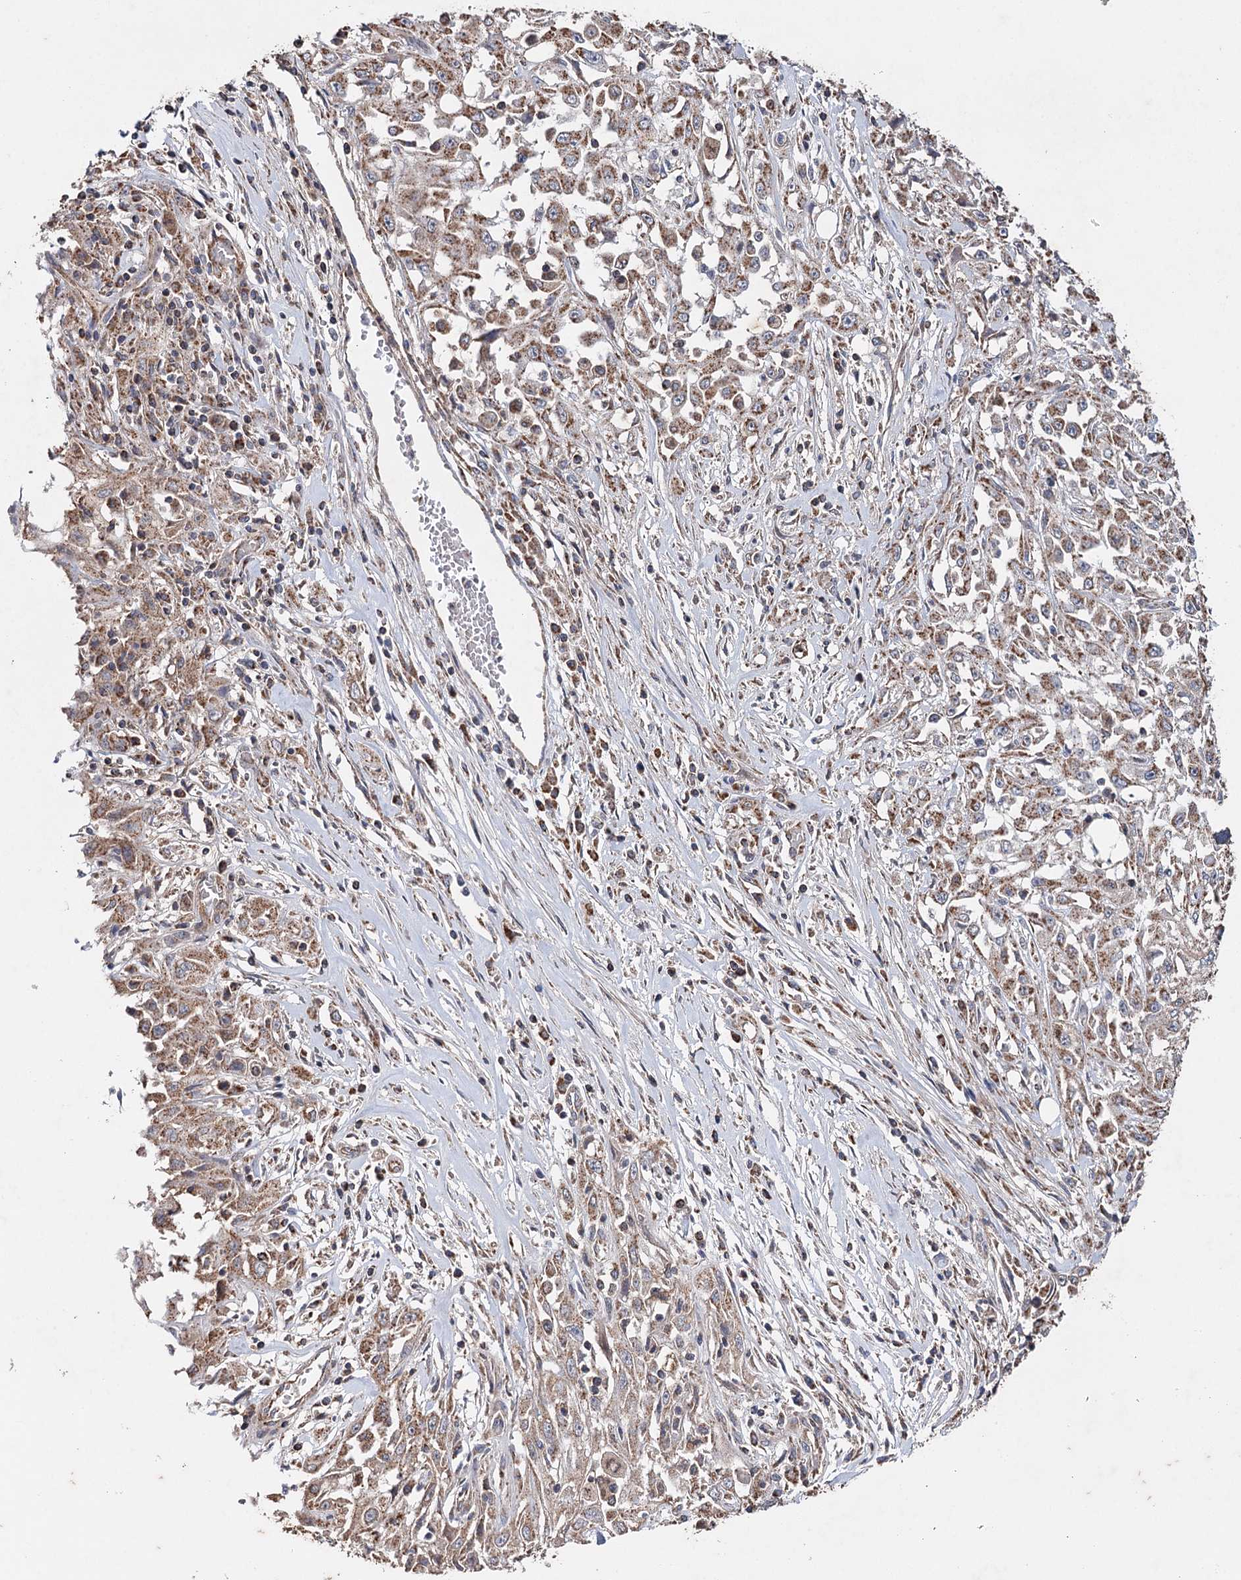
{"staining": {"intensity": "moderate", "quantity": ">75%", "location": "cytoplasmic/membranous"}, "tissue": "skin cancer", "cell_type": "Tumor cells", "image_type": "cancer", "snomed": [{"axis": "morphology", "description": "Squamous cell carcinoma, NOS"}, {"axis": "morphology", "description": "Squamous cell carcinoma, metastatic, NOS"}, {"axis": "topography", "description": "Skin"}, {"axis": "topography", "description": "Lymph node"}], "caption": "This histopathology image demonstrates IHC staining of skin squamous cell carcinoma, with medium moderate cytoplasmic/membranous positivity in approximately >75% of tumor cells.", "gene": "PIK3CB", "patient": {"sex": "male", "age": 75}}